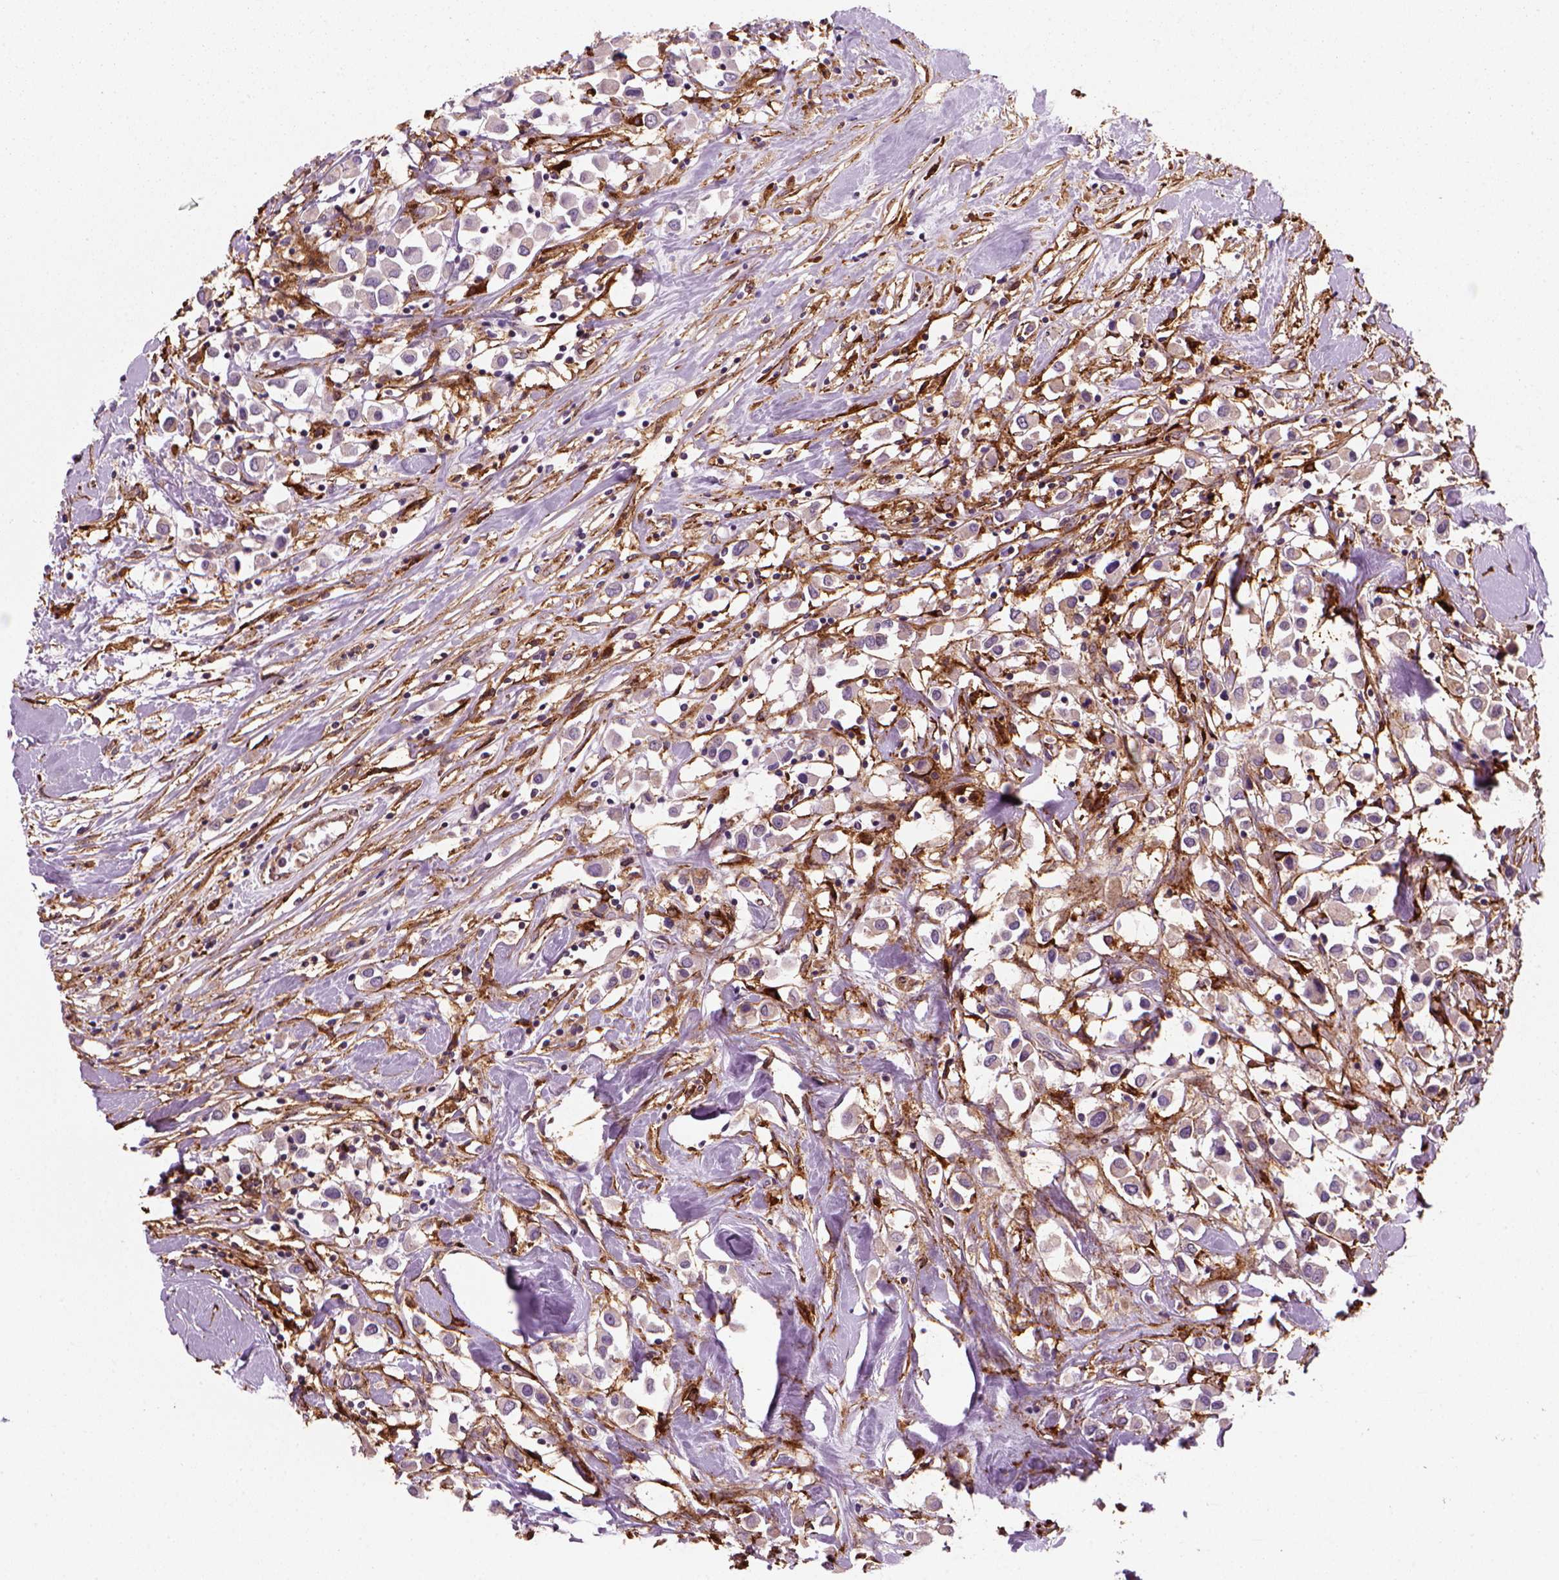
{"staining": {"intensity": "negative", "quantity": "none", "location": "none"}, "tissue": "breast cancer", "cell_type": "Tumor cells", "image_type": "cancer", "snomed": [{"axis": "morphology", "description": "Duct carcinoma"}, {"axis": "topography", "description": "Breast"}], "caption": "IHC photomicrograph of neoplastic tissue: human breast cancer (invasive ductal carcinoma) stained with DAB exhibits no significant protein expression in tumor cells. (Brightfield microscopy of DAB immunohistochemistry at high magnification).", "gene": "MARCKS", "patient": {"sex": "female", "age": 61}}